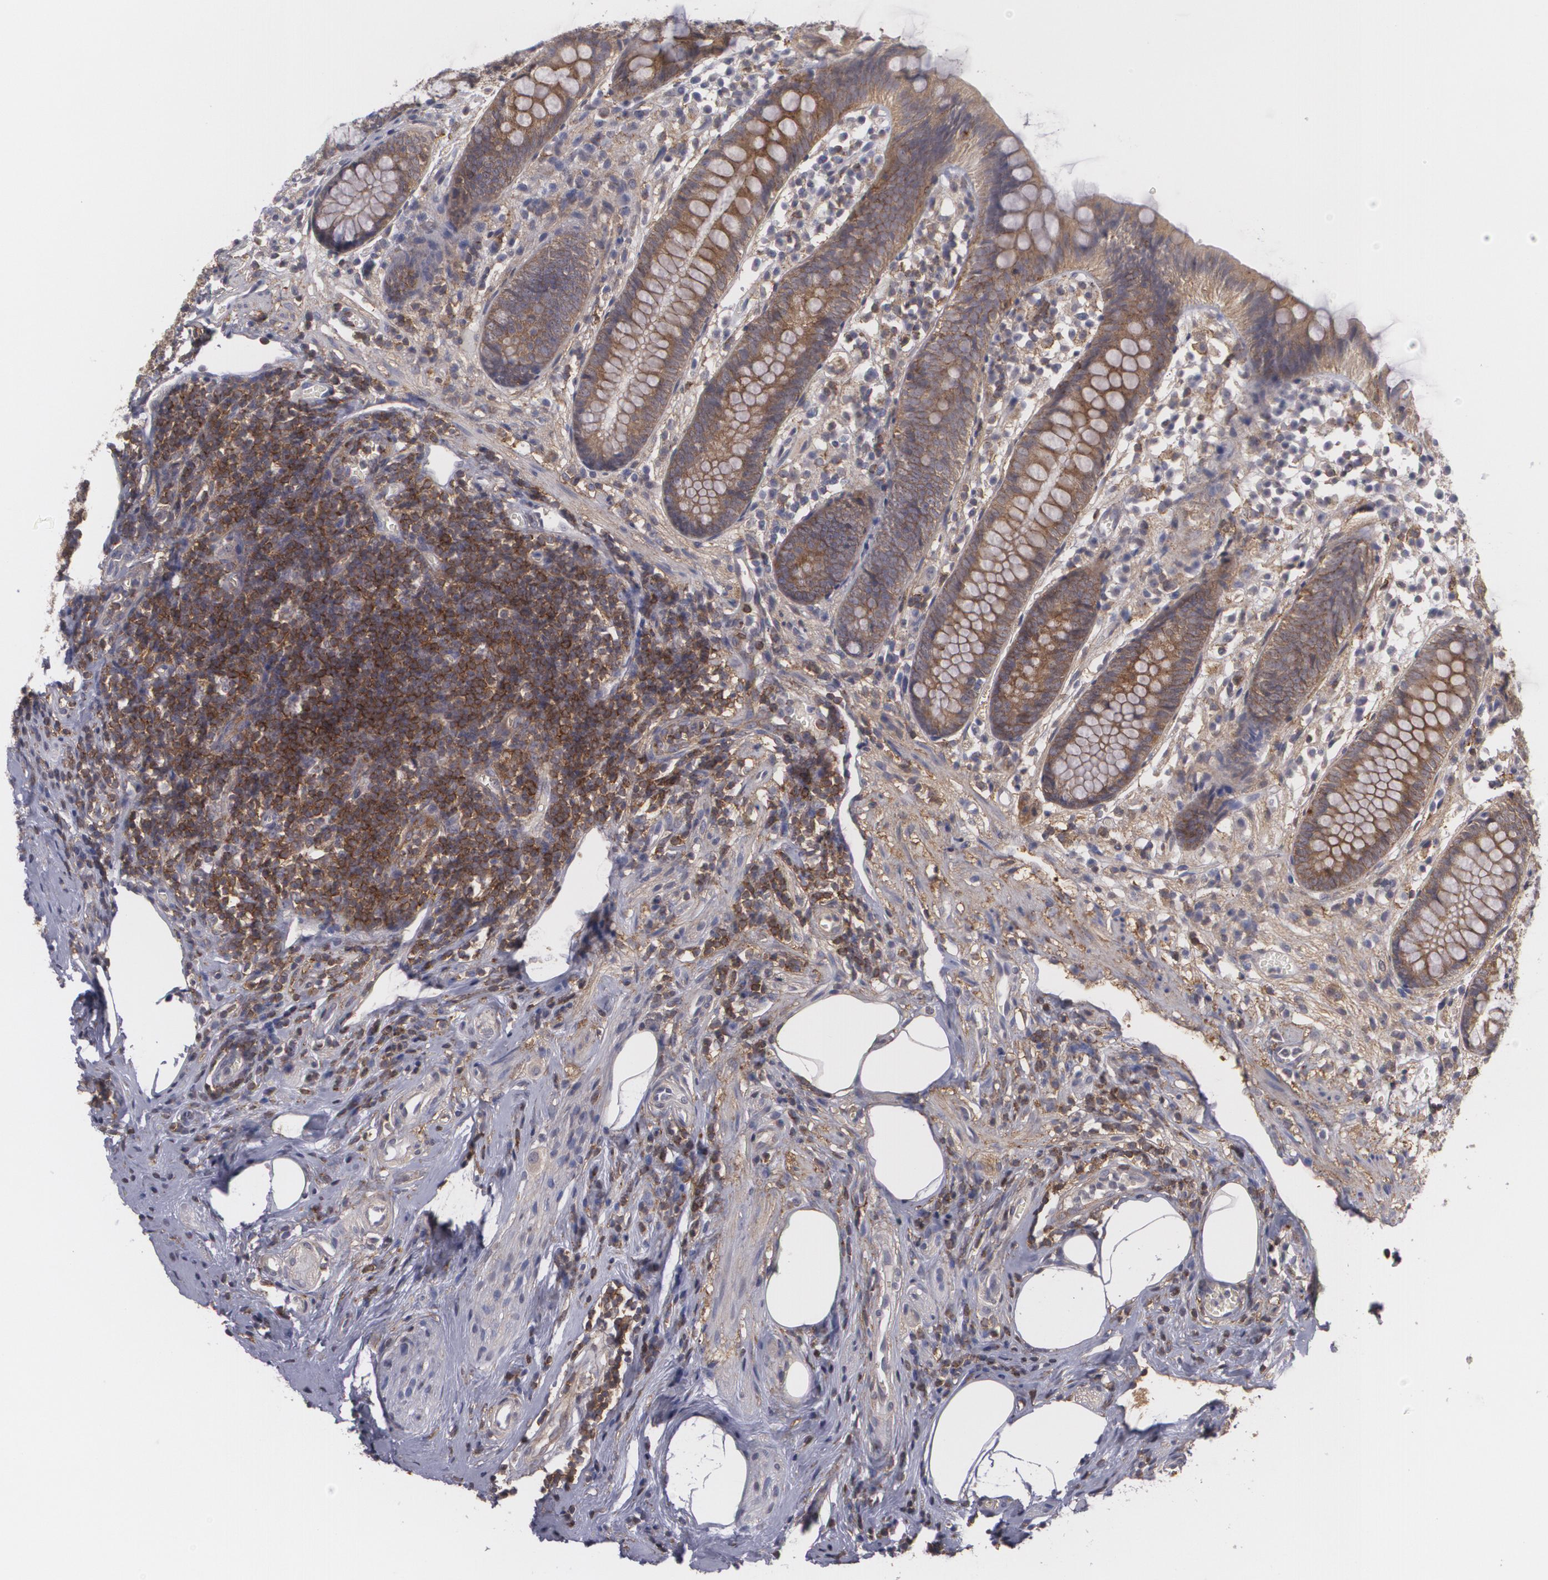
{"staining": {"intensity": "weak", "quantity": ">75%", "location": "cytoplasmic/membranous"}, "tissue": "appendix", "cell_type": "Glandular cells", "image_type": "normal", "snomed": [{"axis": "morphology", "description": "Normal tissue, NOS"}, {"axis": "topography", "description": "Appendix"}], "caption": "A histopathology image showing weak cytoplasmic/membranous staining in approximately >75% of glandular cells in benign appendix, as visualized by brown immunohistochemical staining.", "gene": "BIN1", "patient": {"sex": "male", "age": 38}}